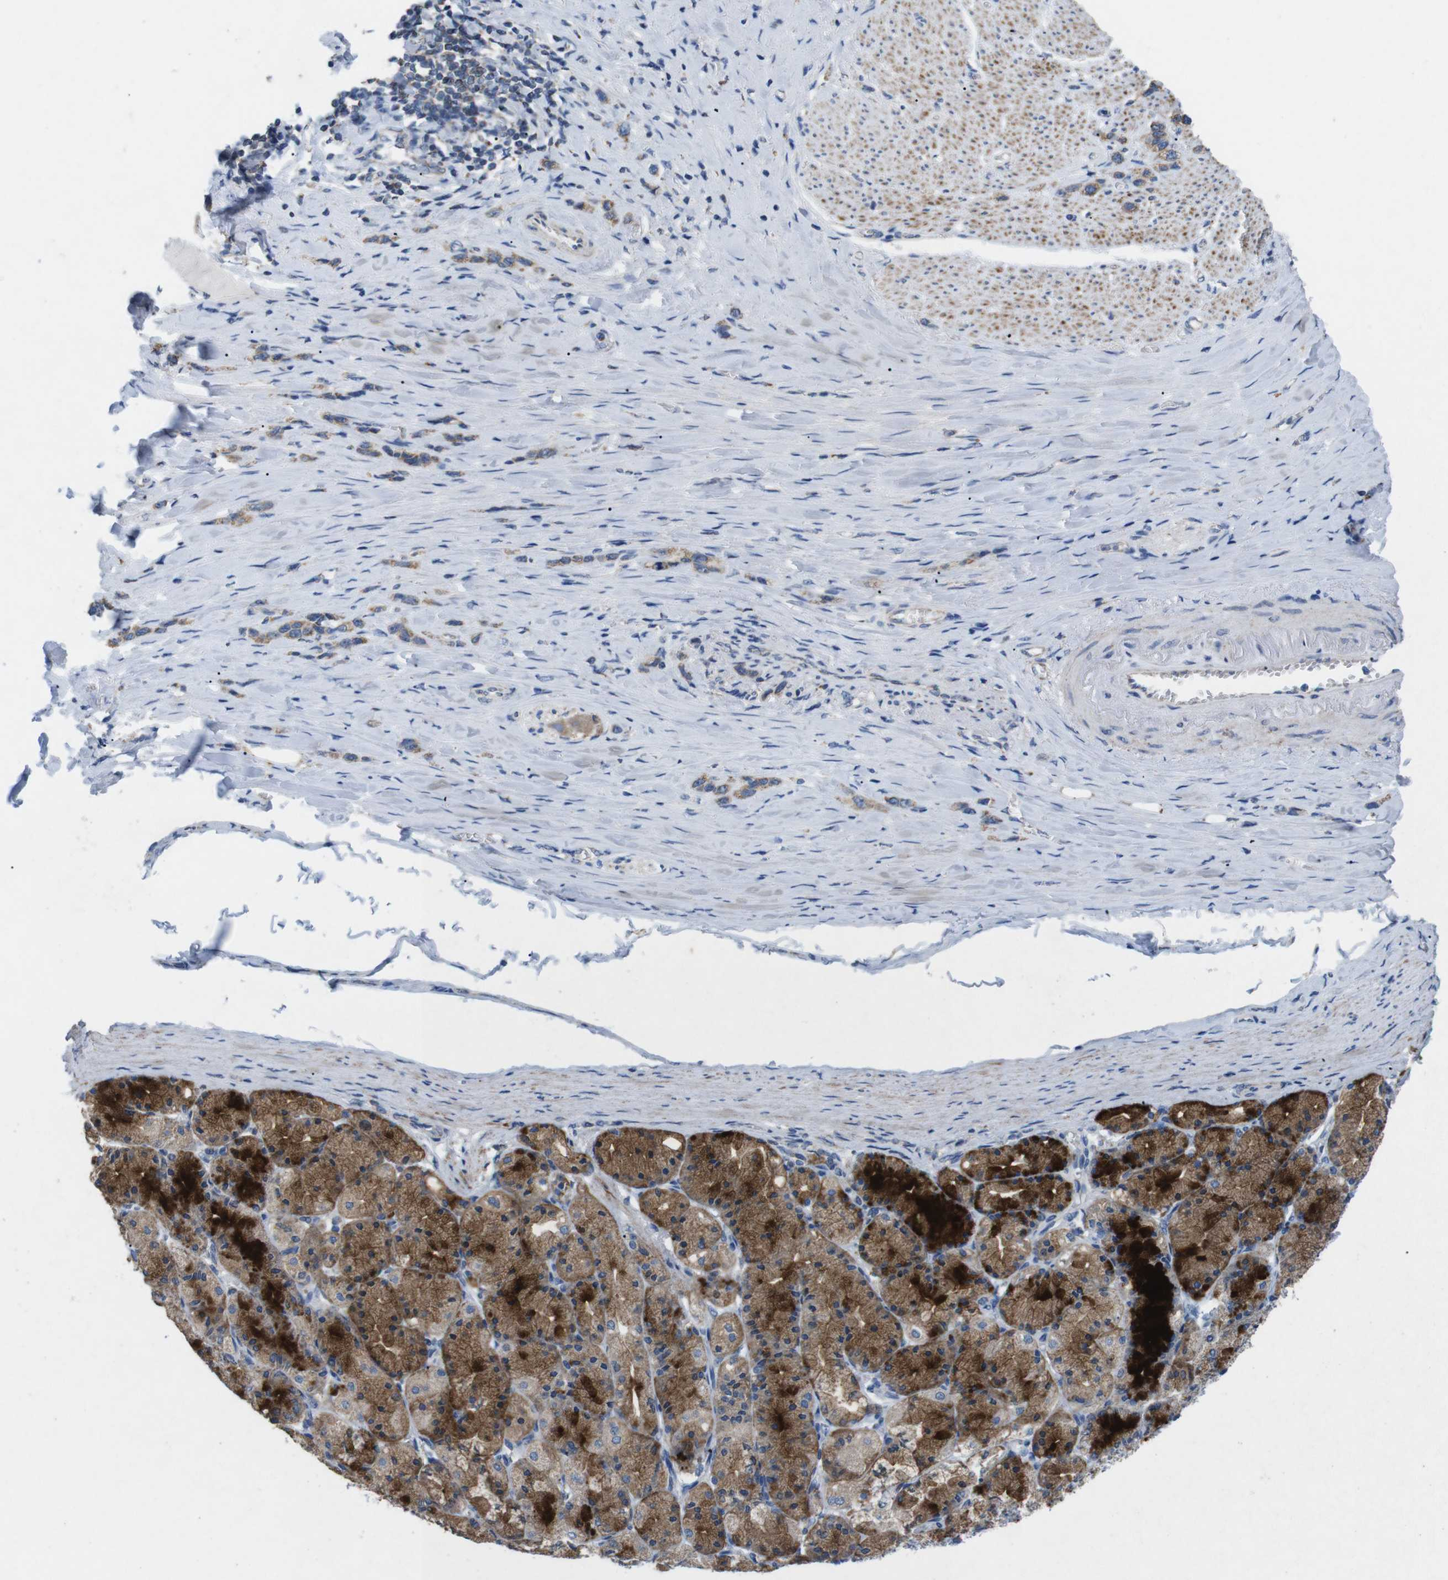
{"staining": {"intensity": "moderate", "quantity": ">75%", "location": "cytoplasmic/membranous"}, "tissue": "stomach cancer", "cell_type": "Tumor cells", "image_type": "cancer", "snomed": [{"axis": "morphology", "description": "Normal tissue, NOS"}, {"axis": "morphology", "description": "Adenocarcinoma, NOS"}, {"axis": "morphology", "description": "Adenocarcinoma, High grade"}, {"axis": "topography", "description": "Stomach, upper"}, {"axis": "topography", "description": "Stomach"}], "caption": "A photomicrograph showing moderate cytoplasmic/membranous positivity in about >75% of tumor cells in stomach cancer (high-grade adenocarcinoma), as visualized by brown immunohistochemical staining.", "gene": "F2RL1", "patient": {"sex": "female", "age": 65}}